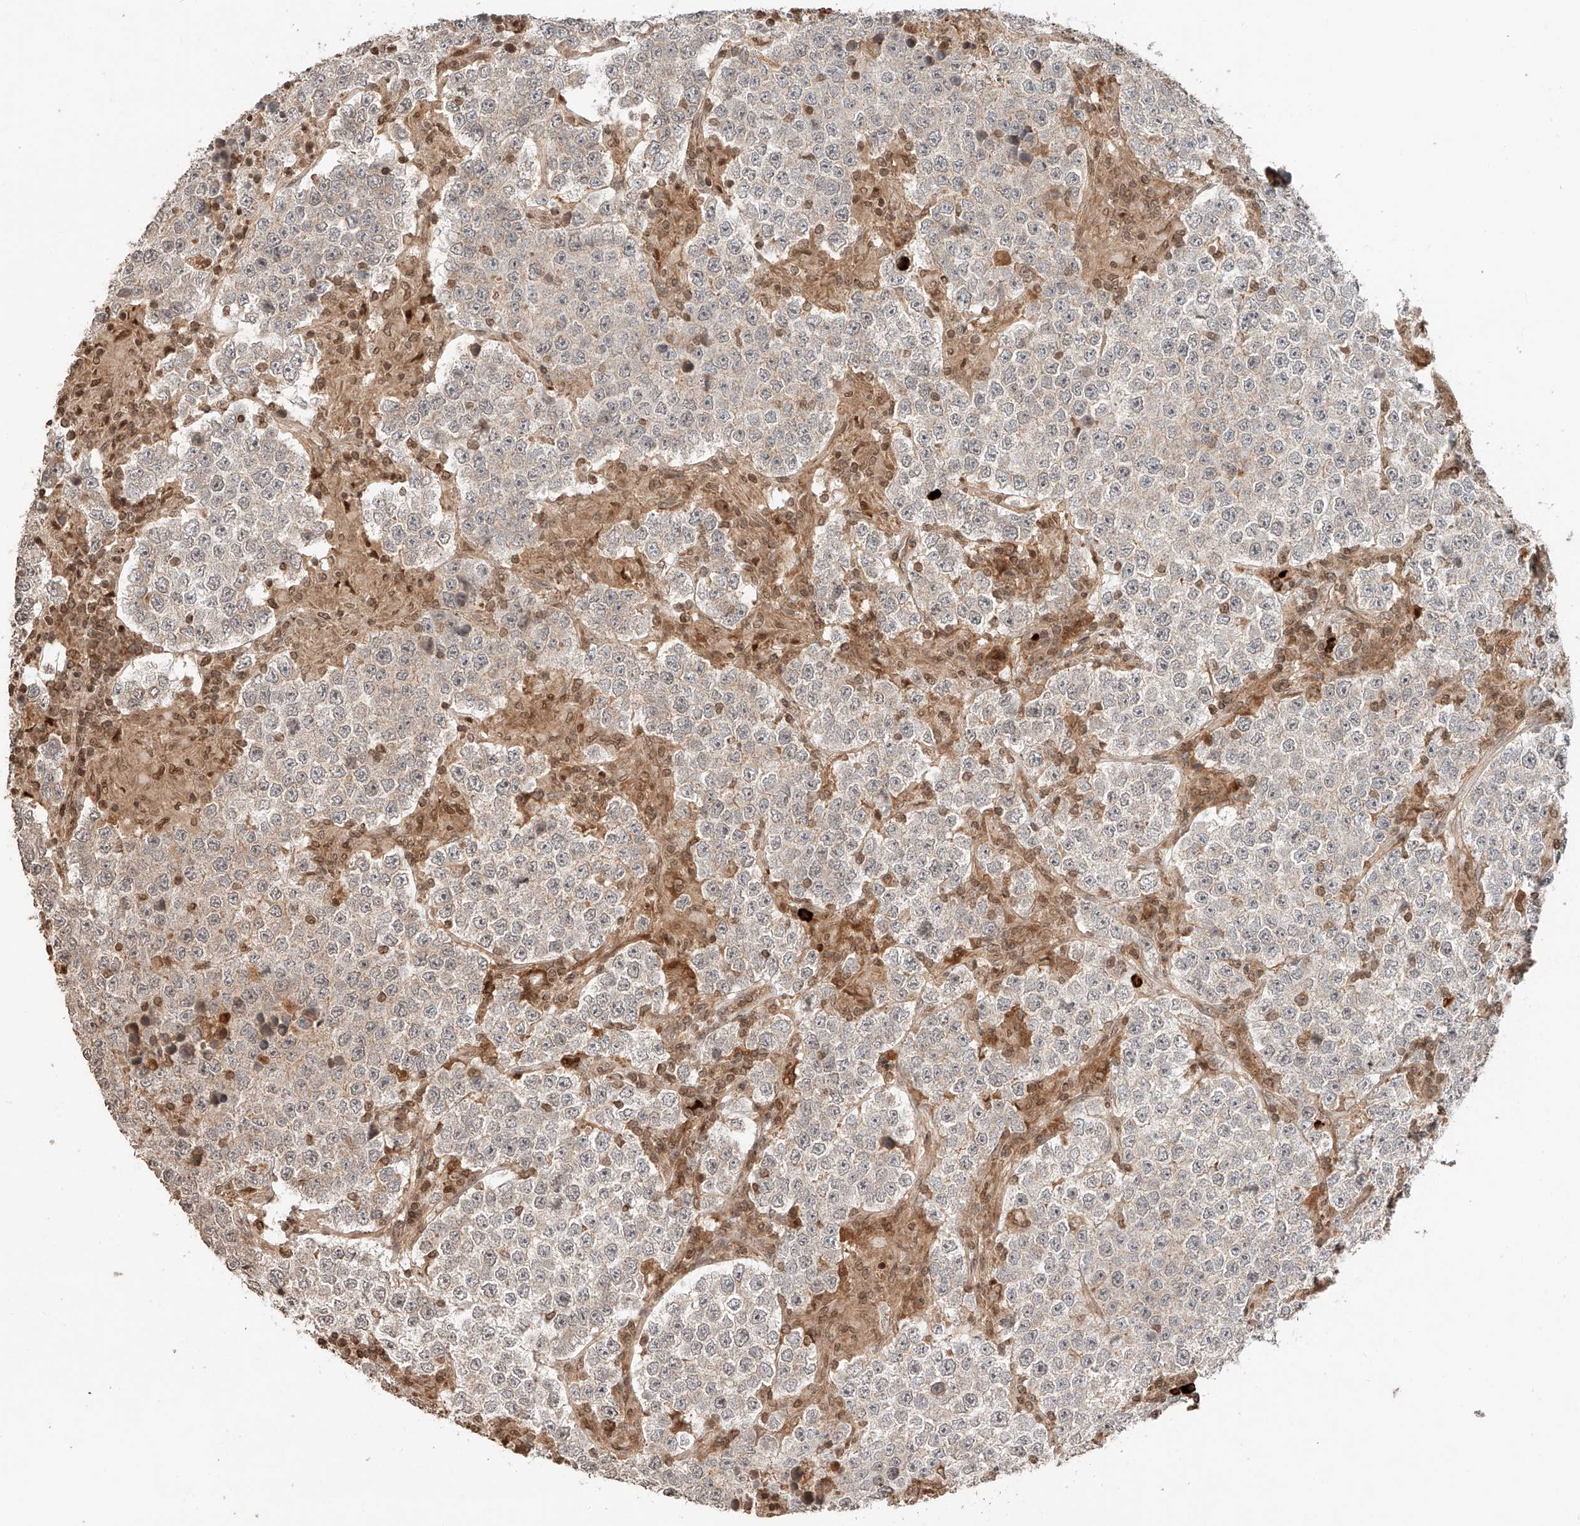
{"staining": {"intensity": "negative", "quantity": "none", "location": "none"}, "tissue": "testis cancer", "cell_type": "Tumor cells", "image_type": "cancer", "snomed": [{"axis": "morphology", "description": "Normal tissue, NOS"}, {"axis": "morphology", "description": "Urothelial carcinoma, High grade"}, {"axis": "morphology", "description": "Seminoma, NOS"}, {"axis": "morphology", "description": "Carcinoma, Embryonal, NOS"}, {"axis": "topography", "description": "Urinary bladder"}, {"axis": "topography", "description": "Testis"}], "caption": "Tumor cells are negative for protein expression in human testis cancer (embryonal carcinoma). (Stains: DAB IHC with hematoxylin counter stain, Microscopy: brightfield microscopy at high magnification).", "gene": "ARHGAP33", "patient": {"sex": "male", "age": 41}}